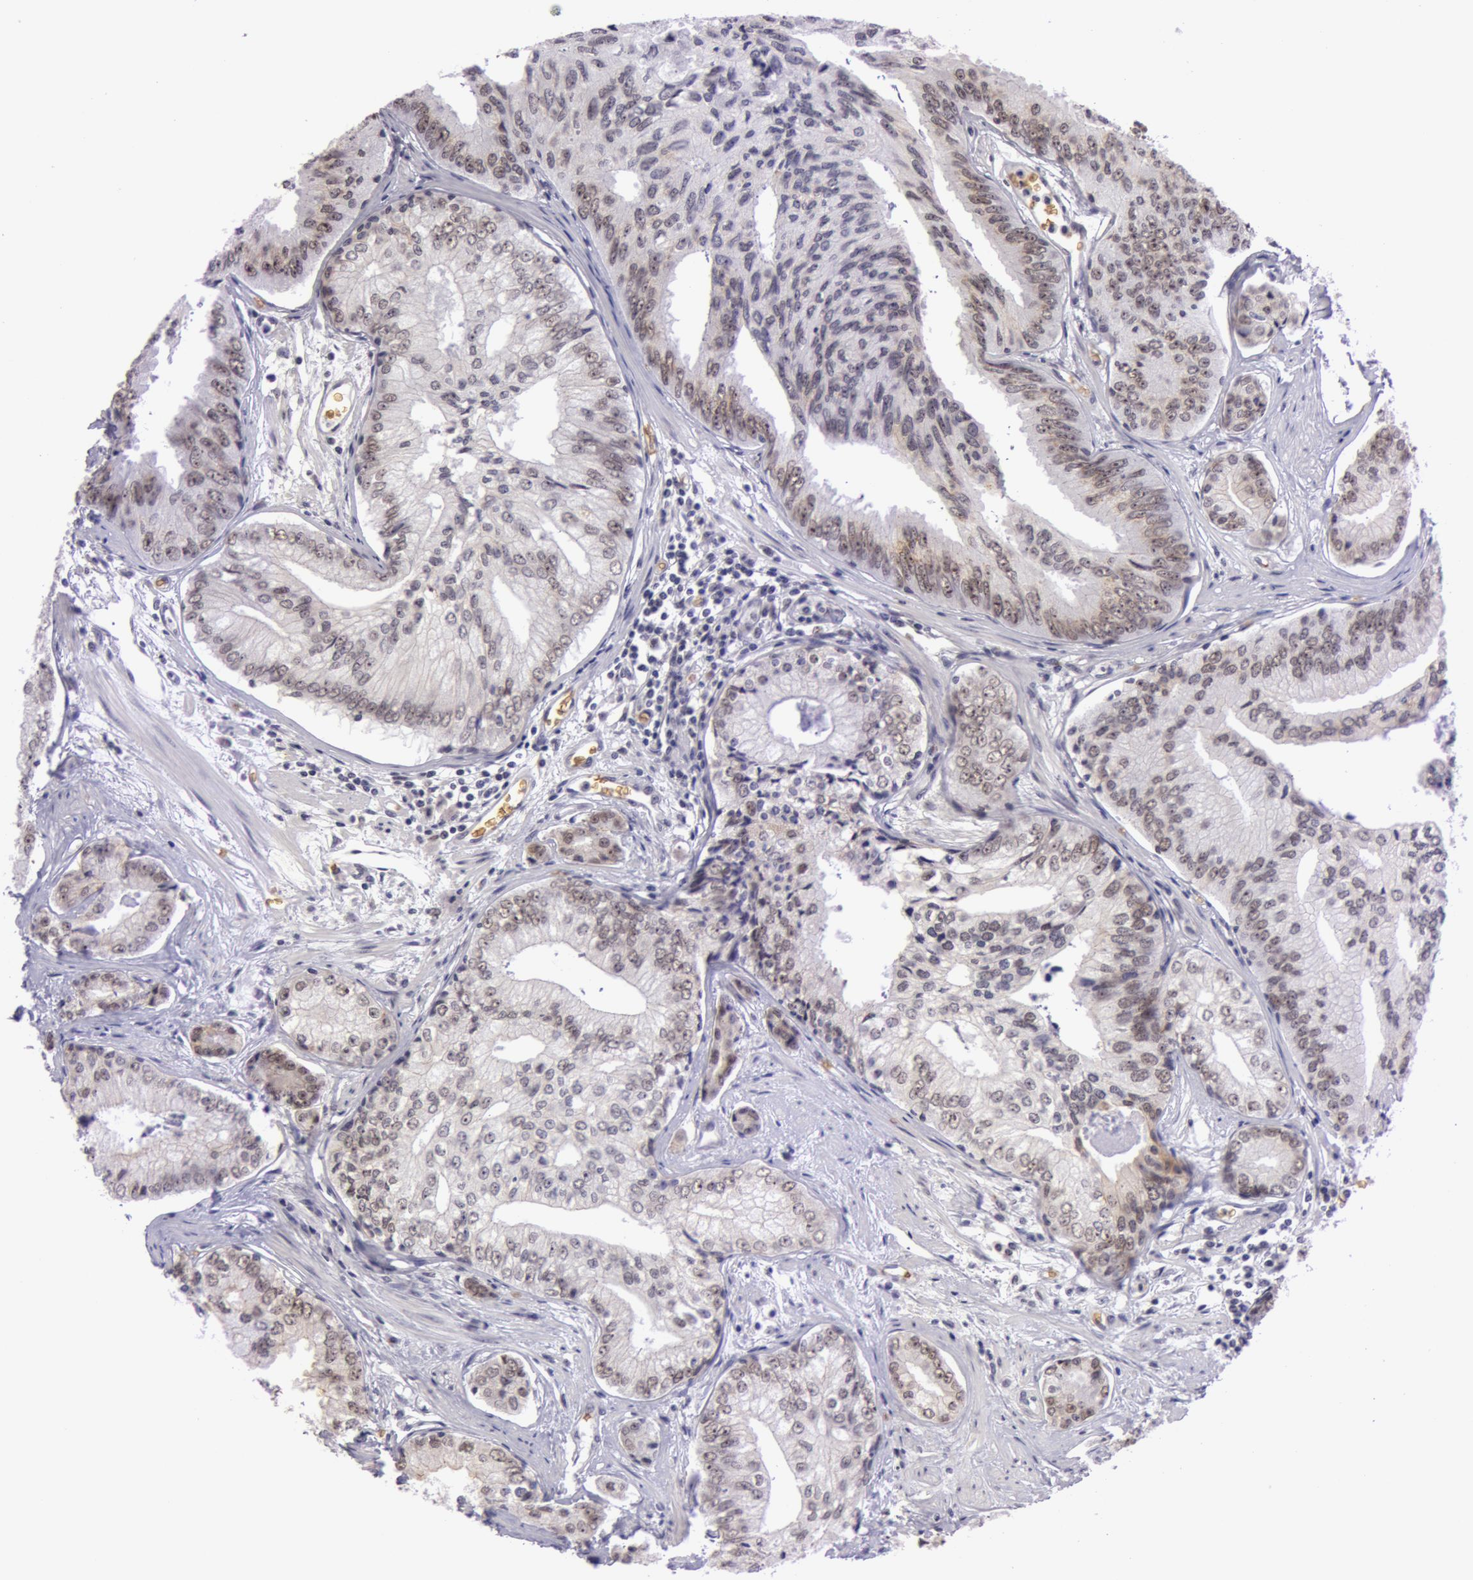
{"staining": {"intensity": "moderate", "quantity": "25%-75%", "location": "nuclear"}, "tissue": "prostate cancer", "cell_type": "Tumor cells", "image_type": "cancer", "snomed": [{"axis": "morphology", "description": "Adenocarcinoma, High grade"}, {"axis": "topography", "description": "Prostate"}], "caption": "Prostate cancer (adenocarcinoma (high-grade)) stained with immunohistochemistry demonstrates moderate nuclear positivity in about 25%-75% of tumor cells. The staining is performed using DAB (3,3'-diaminobenzidine) brown chromogen to label protein expression. The nuclei are counter-stained blue using hematoxylin.", "gene": "NBN", "patient": {"sex": "male", "age": 56}}